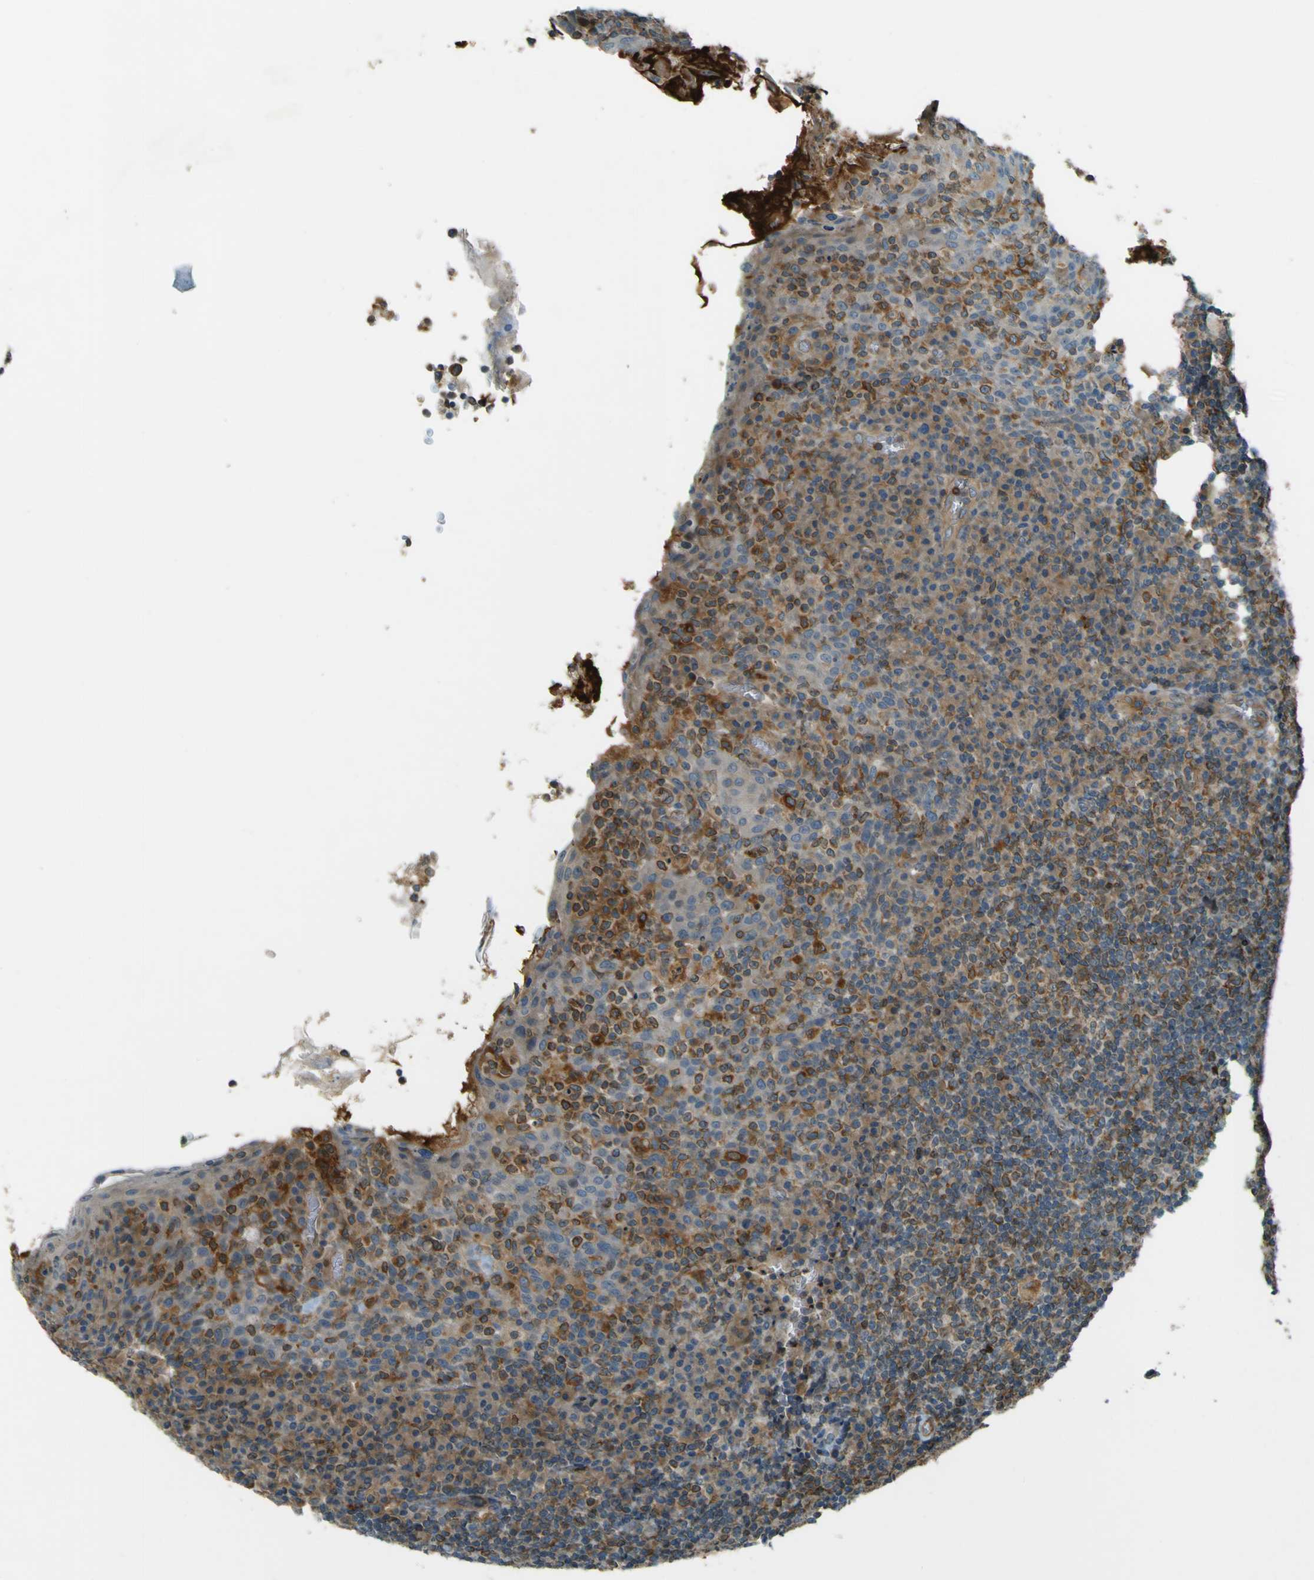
{"staining": {"intensity": "moderate", "quantity": ">75%", "location": "cytoplasmic/membranous"}, "tissue": "tonsil", "cell_type": "Germinal center cells", "image_type": "normal", "snomed": [{"axis": "morphology", "description": "Normal tissue, NOS"}, {"axis": "topography", "description": "Tonsil"}], "caption": "The histopathology image displays staining of normal tonsil, revealing moderate cytoplasmic/membranous protein staining (brown color) within germinal center cells. The staining is performed using DAB (3,3'-diaminobenzidine) brown chromogen to label protein expression. The nuclei are counter-stained blue using hematoxylin.", "gene": "LPCAT1", "patient": {"sex": "male", "age": 17}}